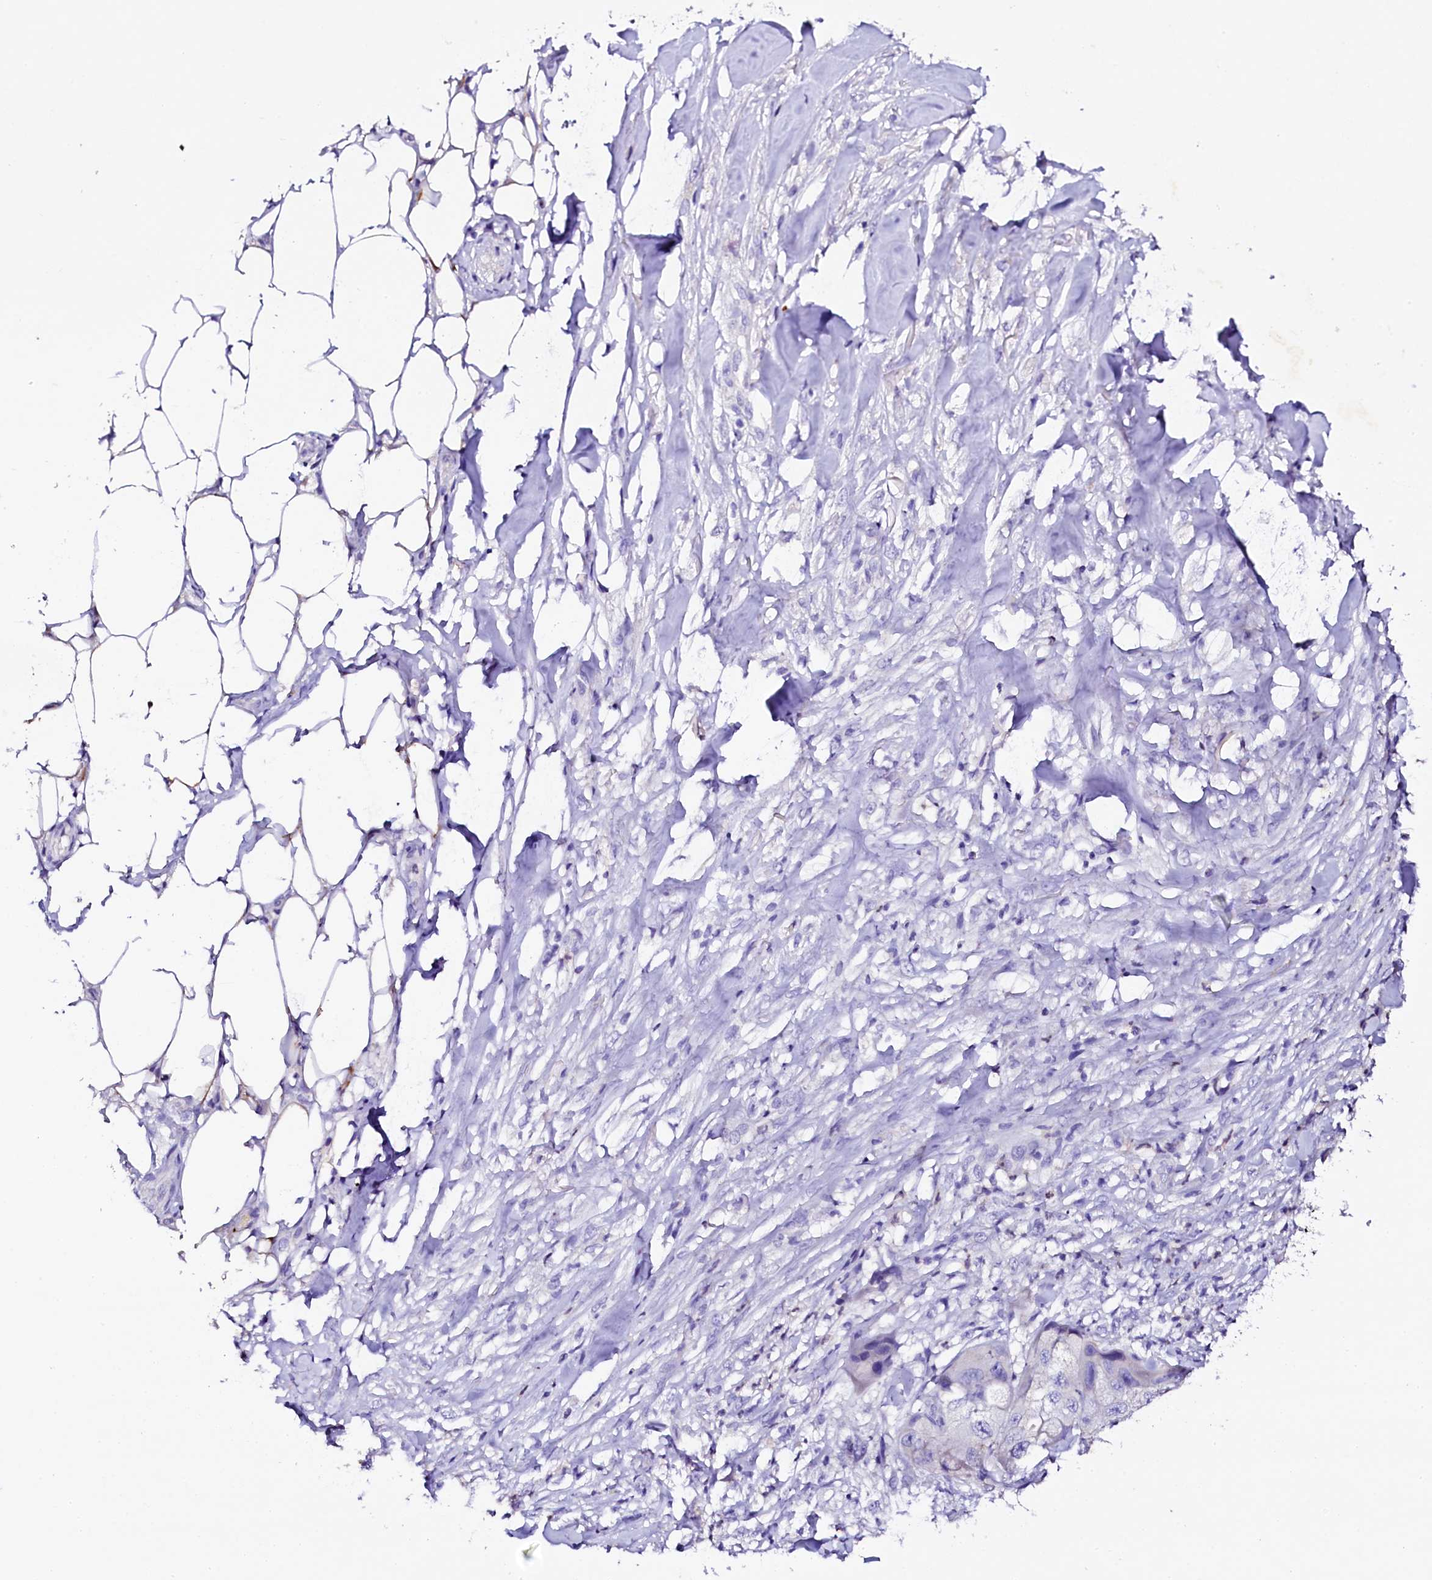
{"staining": {"intensity": "negative", "quantity": "none", "location": "none"}, "tissue": "skin cancer", "cell_type": "Tumor cells", "image_type": "cancer", "snomed": [{"axis": "morphology", "description": "Squamous cell carcinoma, NOS"}, {"axis": "topography", "description": "Skin"}, {"axis": "topography", "description": "Subcutis"}], "caption": "Micrograph shows no protein staining in tumor cells of skin cancer tissue. (DAB (3,3'-diaminobenzidine) immunohistochemistry (IHC), high magnification).", "gene": "NAA16", "patient": {"sex": "male", "age": 73}}